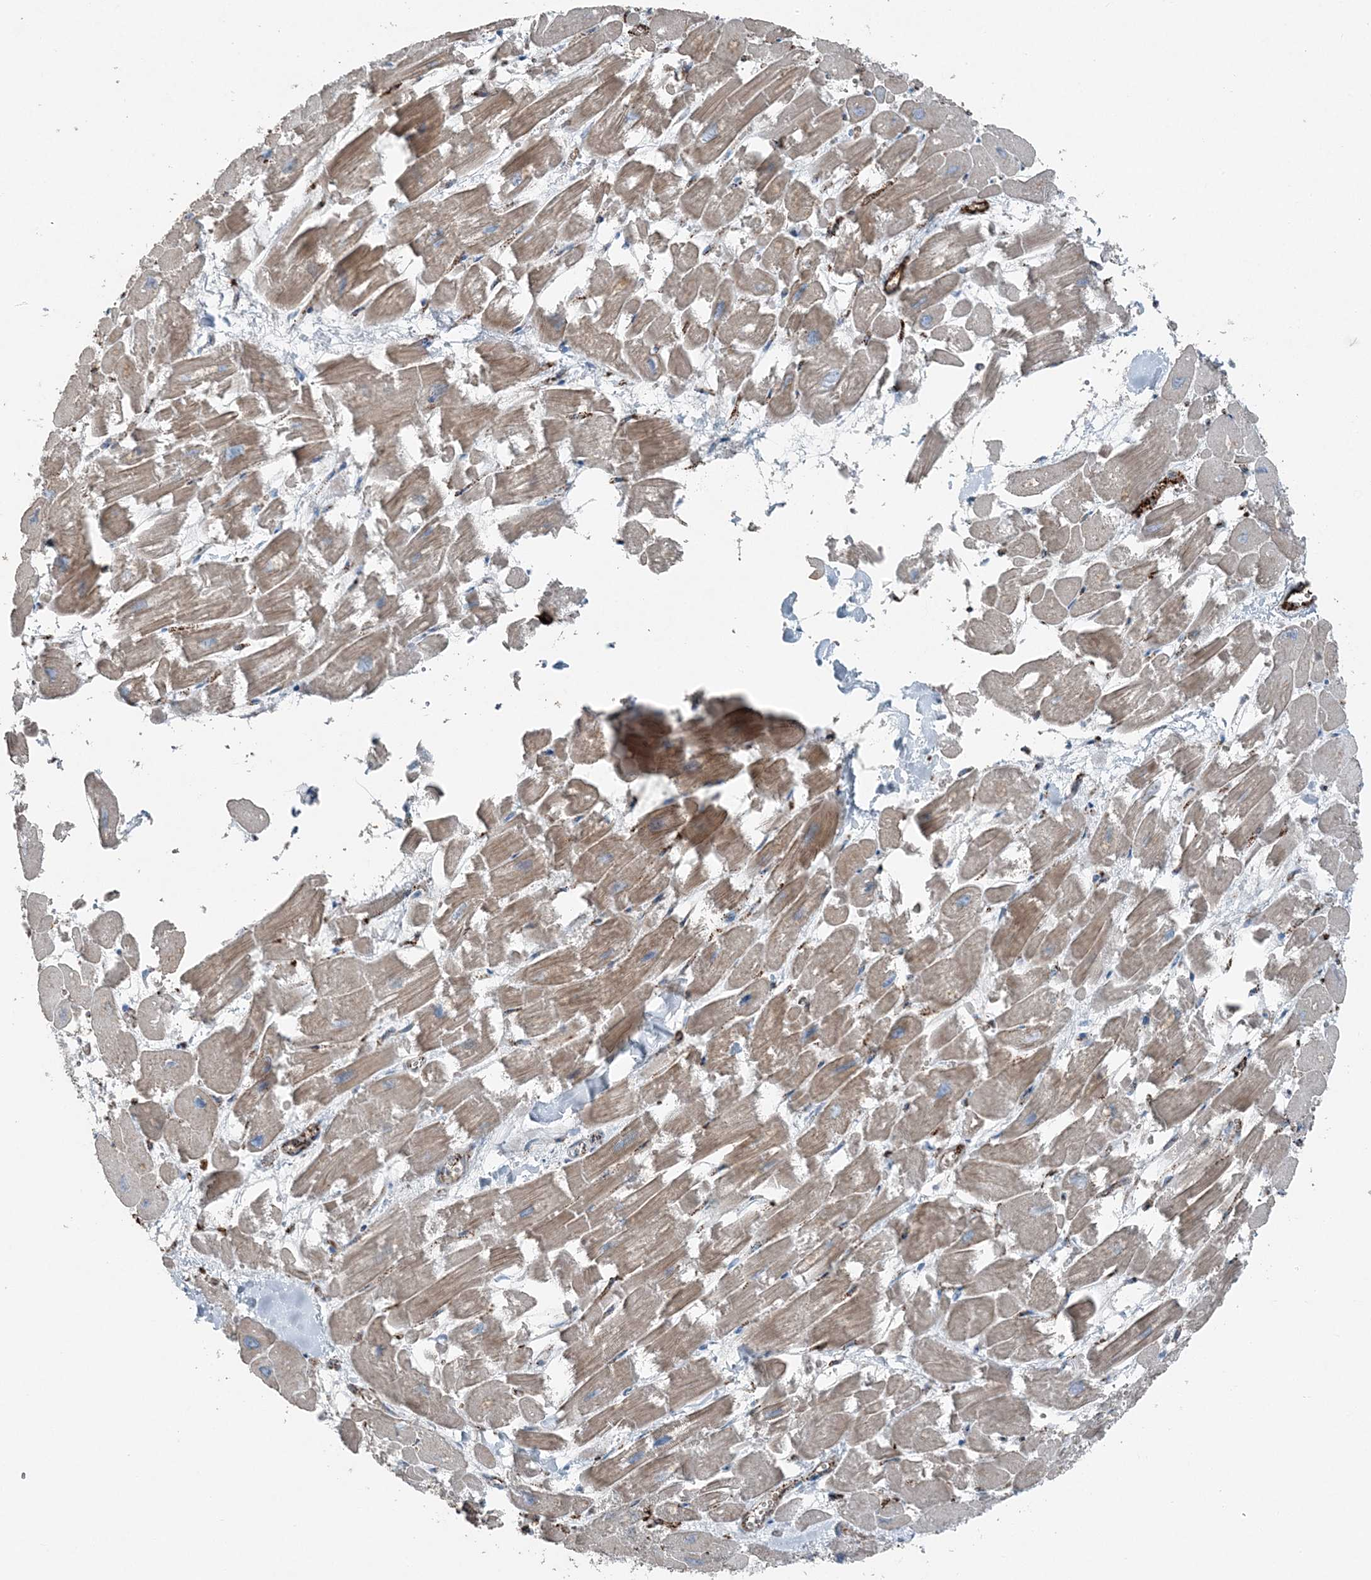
{"staining": {"intensity": "weak", "quantity": "25%-75%", "location": "cytoplasmic/membranous"}, "tissue": "heart muscle", "cell_type": "Cardiomyocytes", "image_type": "normal", "snomed": [{"axis": "morphology", "description": "Normal tissue, NOS"}, {"axis": "topography", "description": "Heart"}], "caption": "This micrograph exhibits immunohistochemistry staining of normal heart muscle, with low weak cytoplasmic/membranous positivity in approximately 25%-75% of cardiomyocytes.", "gene": "ELOVL7", "patient": {"sex": "male", "age": 54}}